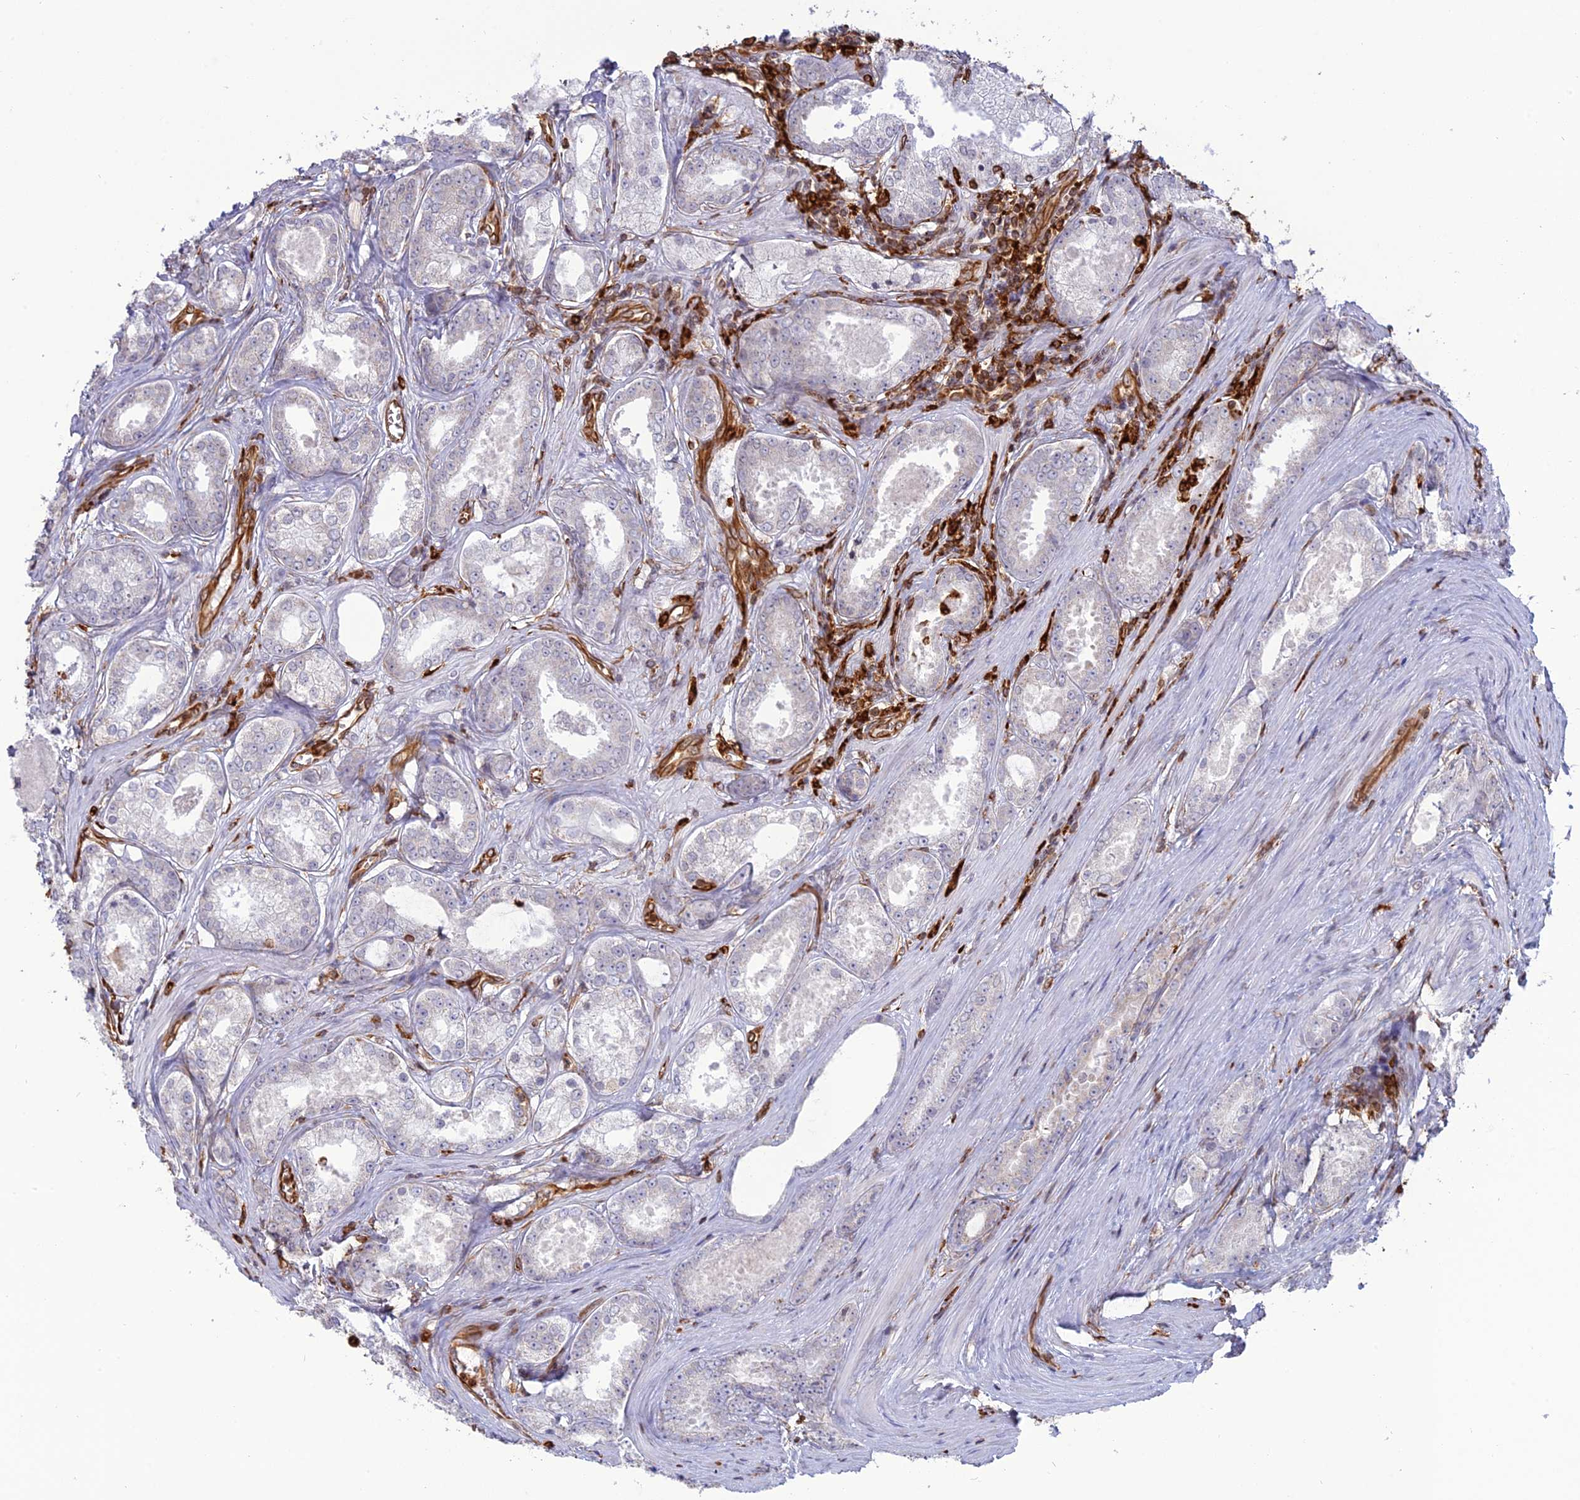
{"staining": {"intensity": "negative", "quantity": "none", "location": "none"}, "tissue": "prostate cancer", "cell_type": "Tumor cells", "image_type": "cancer", "snomed": [{"axis": "morphology", "description": "Adenocarcinoma, Low grade"}, {"axis": "topography", "description": "Prostate"}], "caption": "A high-resolution photomicrograph shows immunohistochemistry staining of low-grade adenocarcinoma (prostate), which demonstrates no significant positivity in tumor cells. The staining was performed using DAB to visualize the protein expression in brown, while the nuclei were stained in blue with hematoxylin (Magnification: 20x).", "gene": "APOBR", "patient": {"sex": "male", "age": 68}}